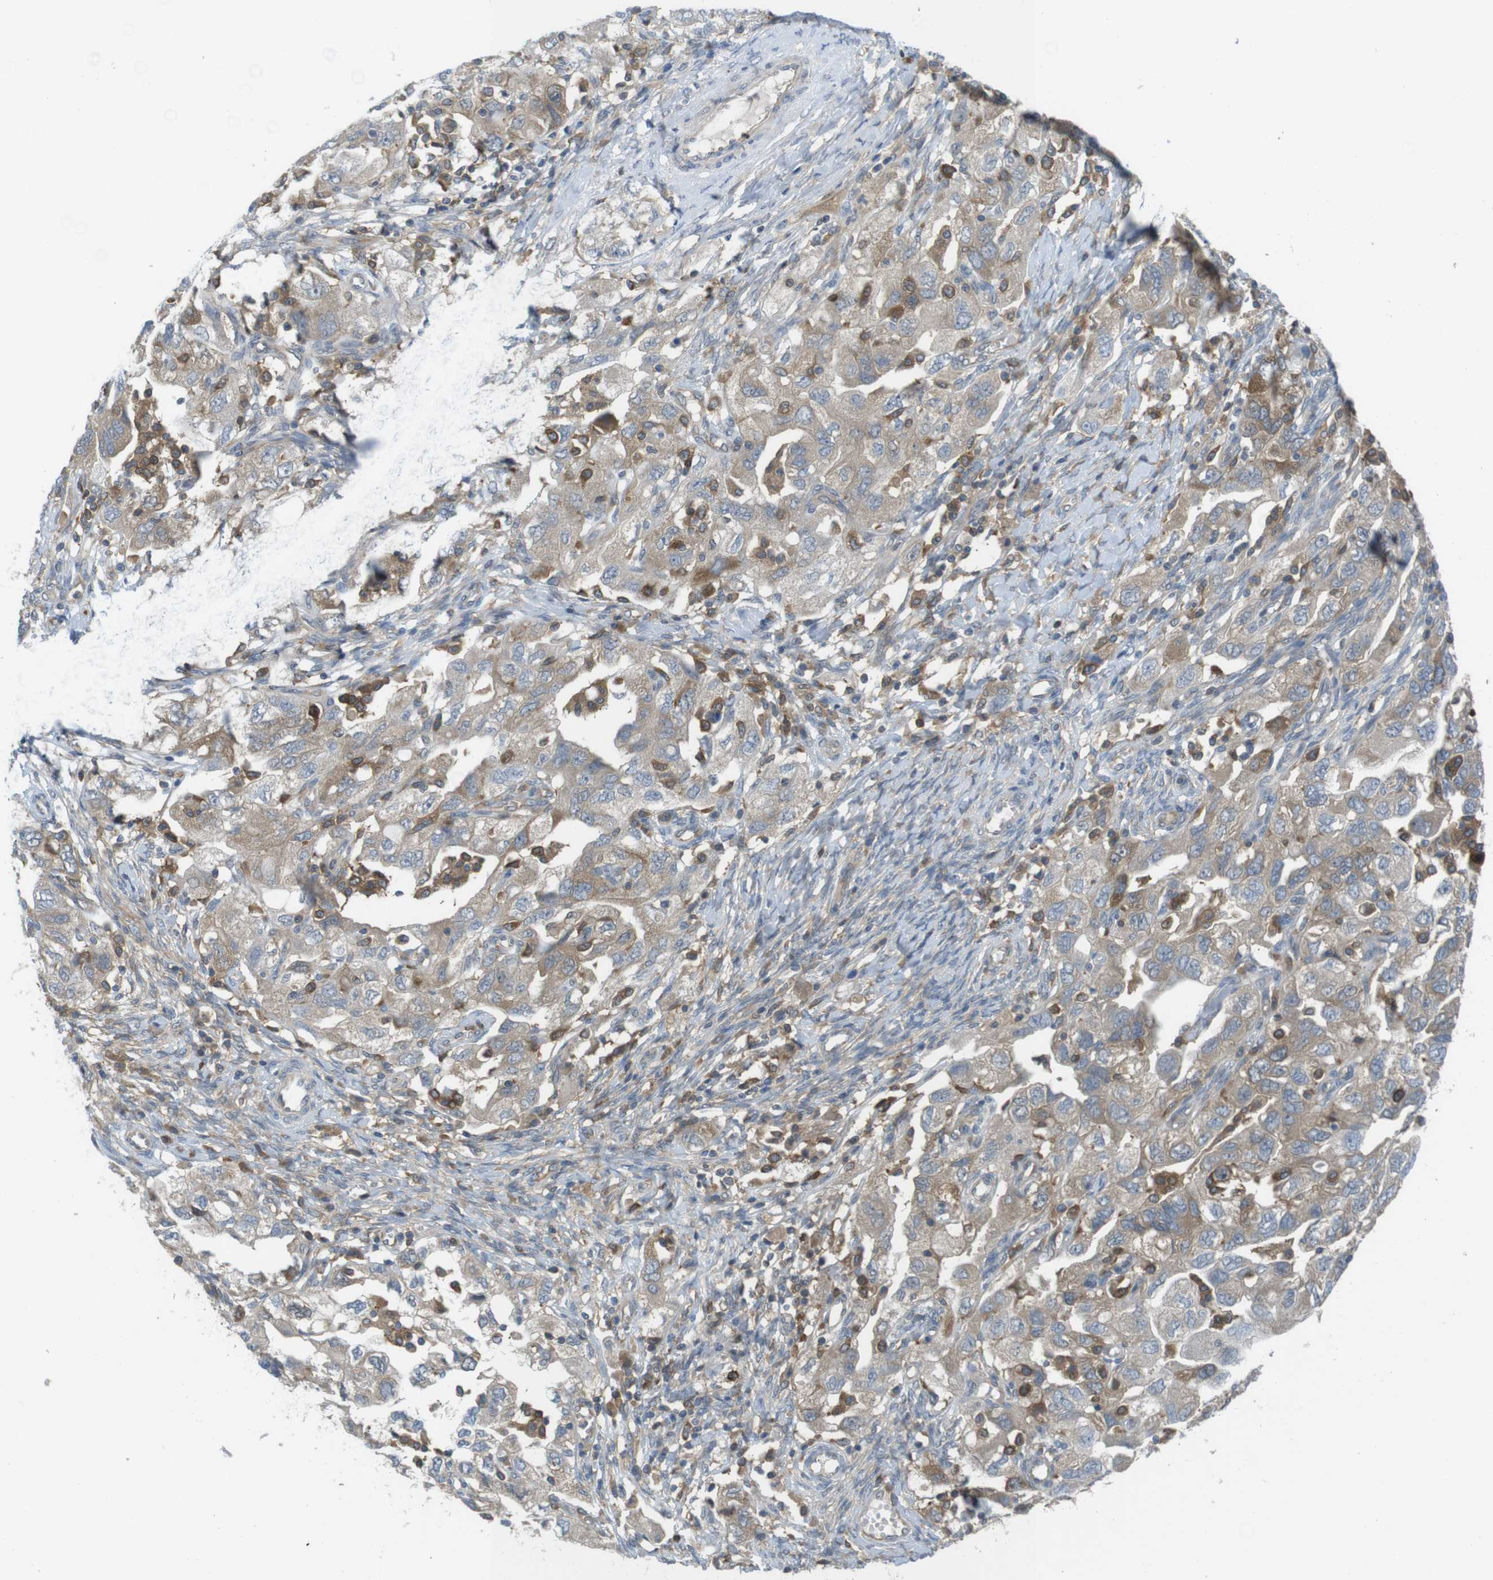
{"staining": {"intensity": "weak", "quantity": ">75%", "location": "cytoplasmic/membranous"}, "tissue": "ovarian cancer", "cell_type": "Tumor cells", "image_type": "cancer", "snomed": [{"axis": "morphology", "description": "Carcinoma, NOS"}, {"axis": "morphology", "description": "Cystadenocarcinoma, serous, NOS"}, {"axis": "topography", "description": "Ovary"}], "caption": "Tumor cells exhibit low levels of weak cytoplasmic/membranous staining in about >75% of cells in human ovarian serous cystadenocarcinoma.", "gene": "MTHFD1", "patient": {"sex": "female", "age": 69}}